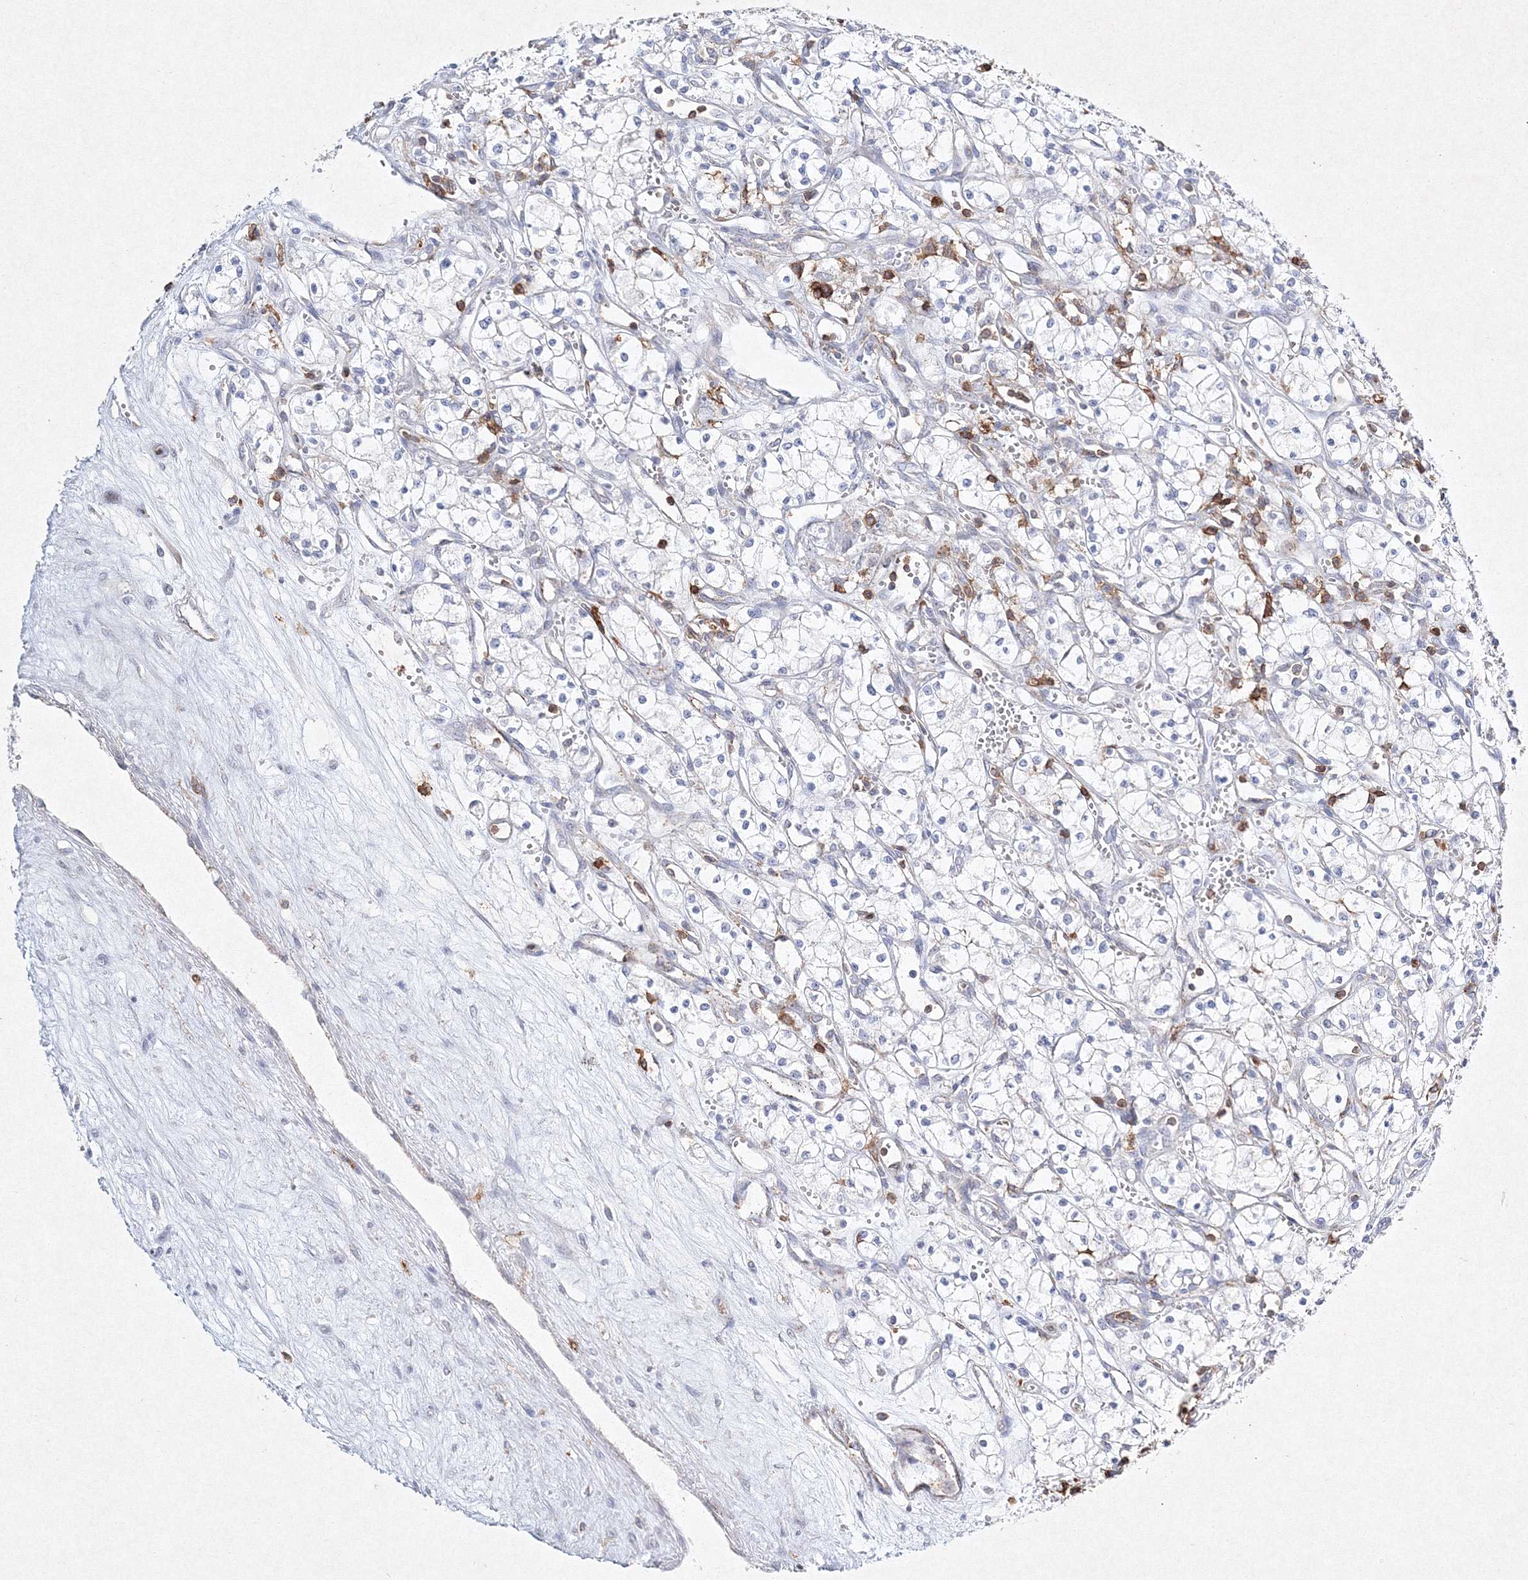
{"staining": {"intensity": "negative", "quantity": "none", "location": "none"}, "tissue": "renal cancer", "cell_type": "Tumor cells", "image_type": "cancer", "snomed": [{"axis": "morphology", "description": "Adenocarcinoma, NOS"}, {"axis": "topography", "description": "Kidney"}], "caption": "An image of human renal cancer is negative for staining in tumor cells.", "gene": "HCST", "patient": {"sex": "male", "age": 59}}